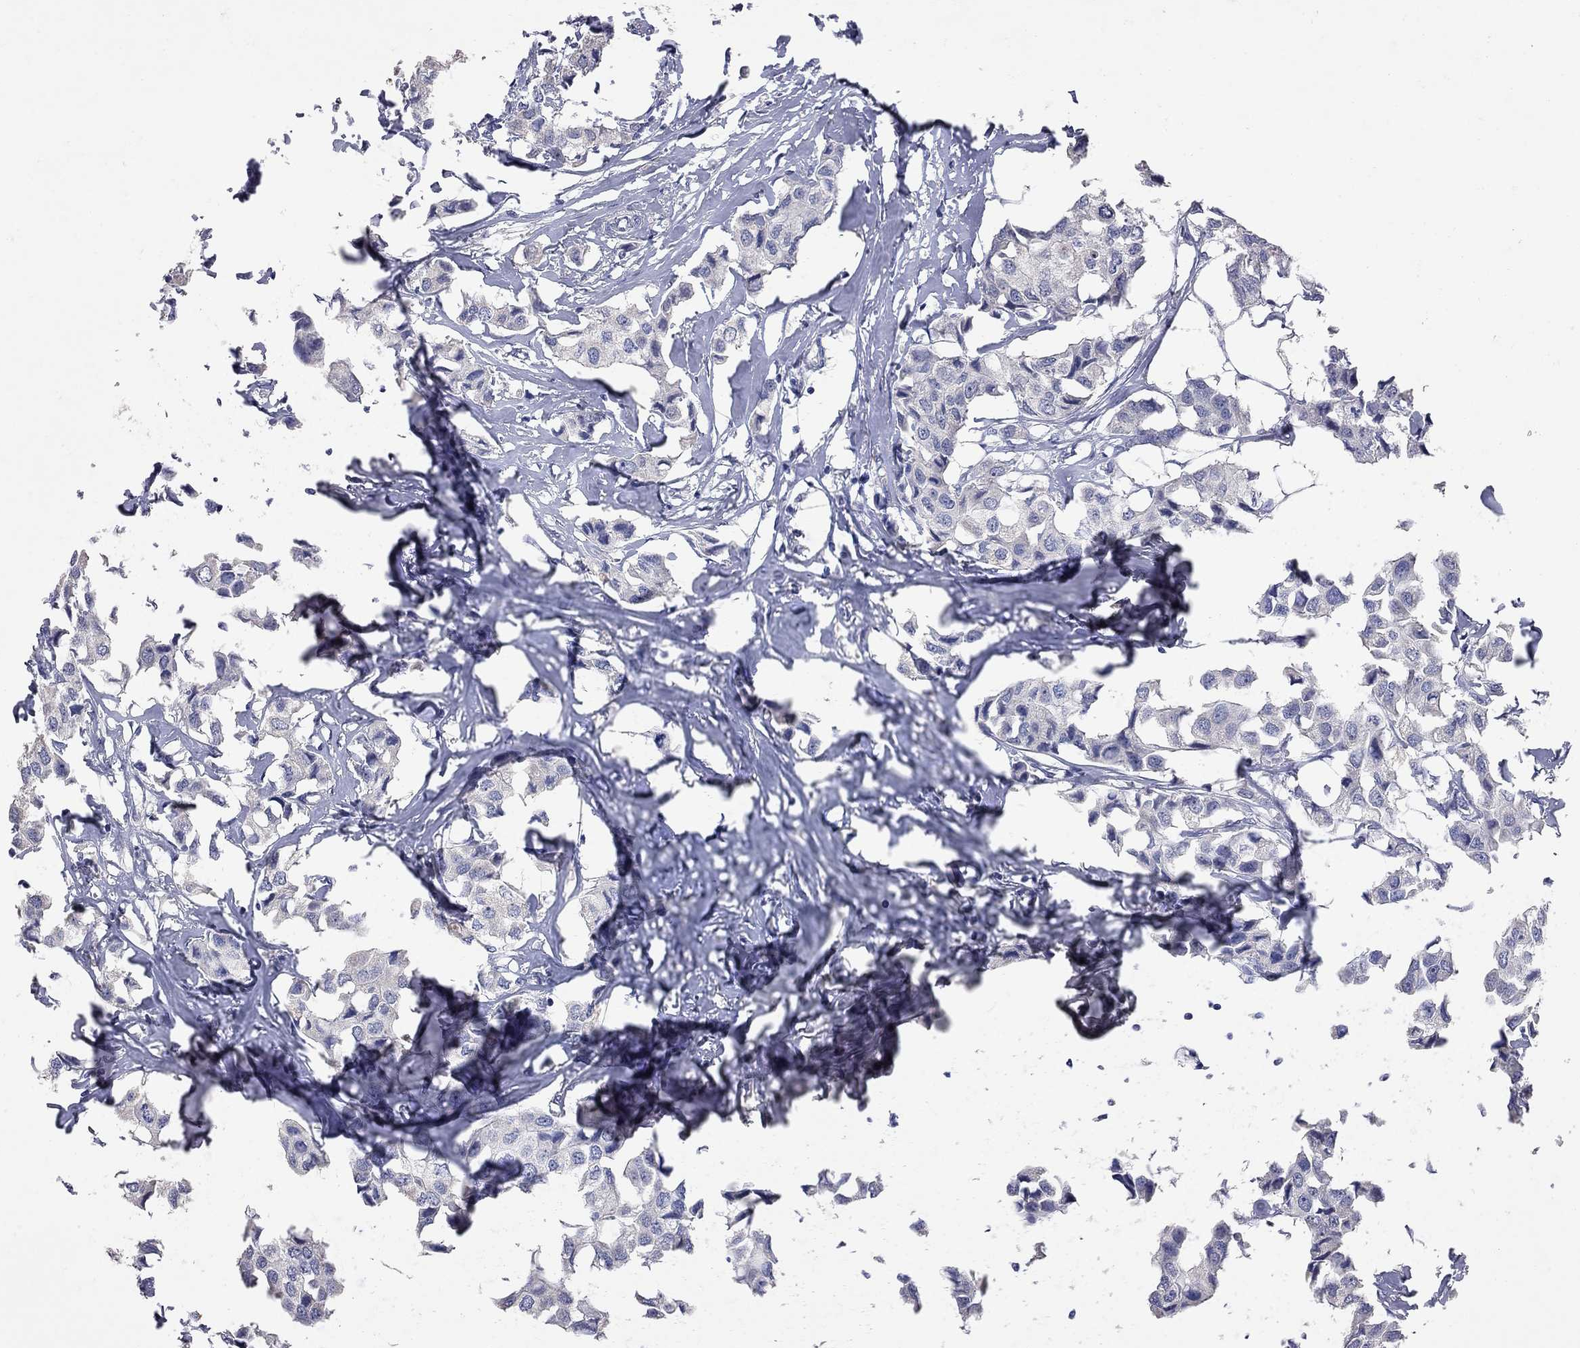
{"staining": {"intensity": "negative", "quantity": "none", "location": "none"}, "tissue": "breast cancer", "cell_type": "Tumor cells", "image_type": "cancer", "snomed": [{"axis": "morphology", "description": "Duct carcinoma"}, {"axis": "topography", "description": "Breast"}], "caption": "DAB immunohistochemical staining of intraductal carcinoma (breast) displays no significant expression in tumor cells.", "gene": "NOS2", "patient": {"sex": "female", "age": 80}}